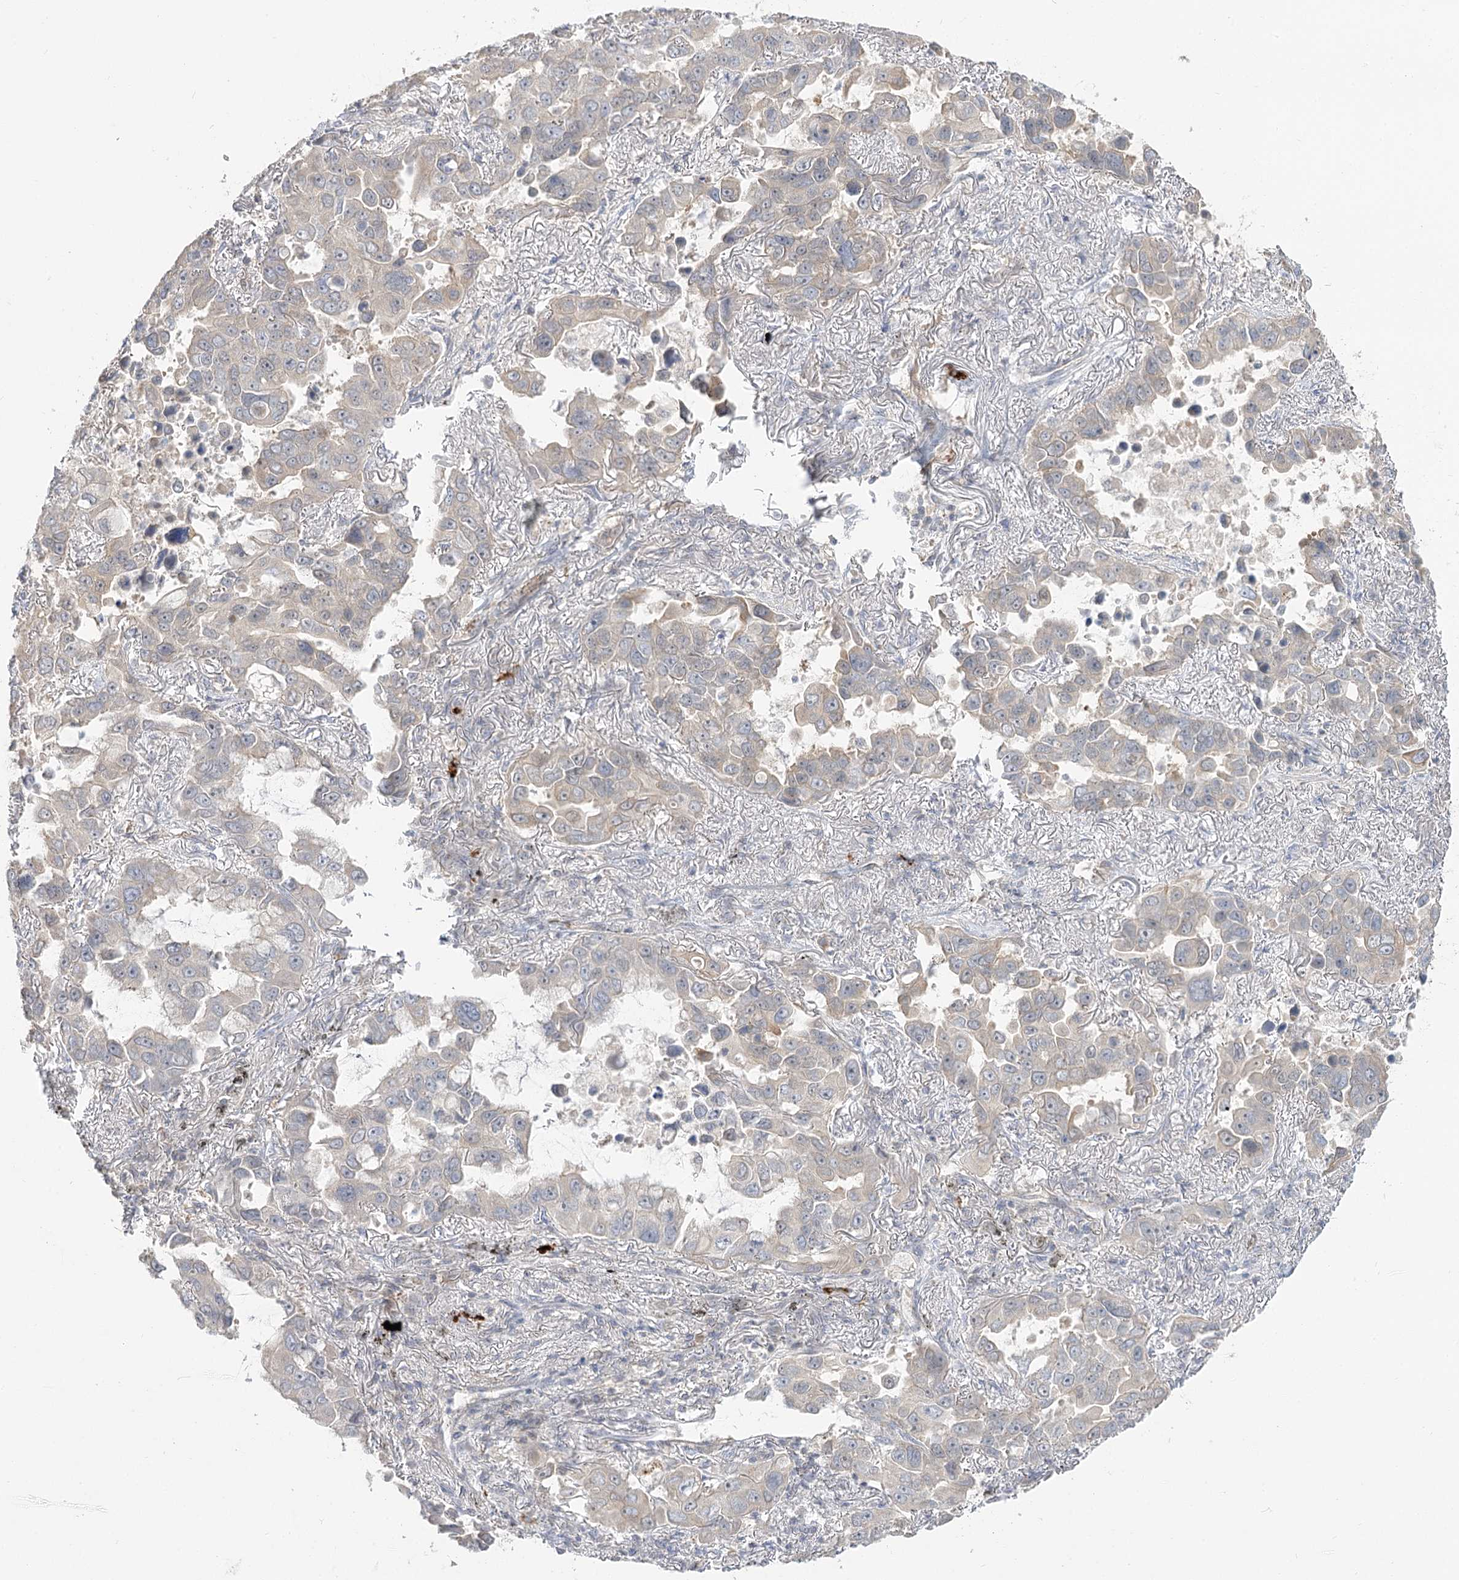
{"staining": {"intensity": "negative", "quantity": "none", "location": "none"}, "tissue": "lung cancer", "cell_type": "Tumor cells", "image_type": "cancer", "snomed": [{"axis": "morphology", "description": "Adenocarcinoma, NOS"}, {"axis": "topography", "description": "Lung"}], "caption": "Tumor cells are negative for protein expression in human lung cancer. (Immunohistochemistry (ihc), brightfield microscopy, high magnification).", "gene": "GUCY2C", "patient": {"sex": "male", "age": 64}}